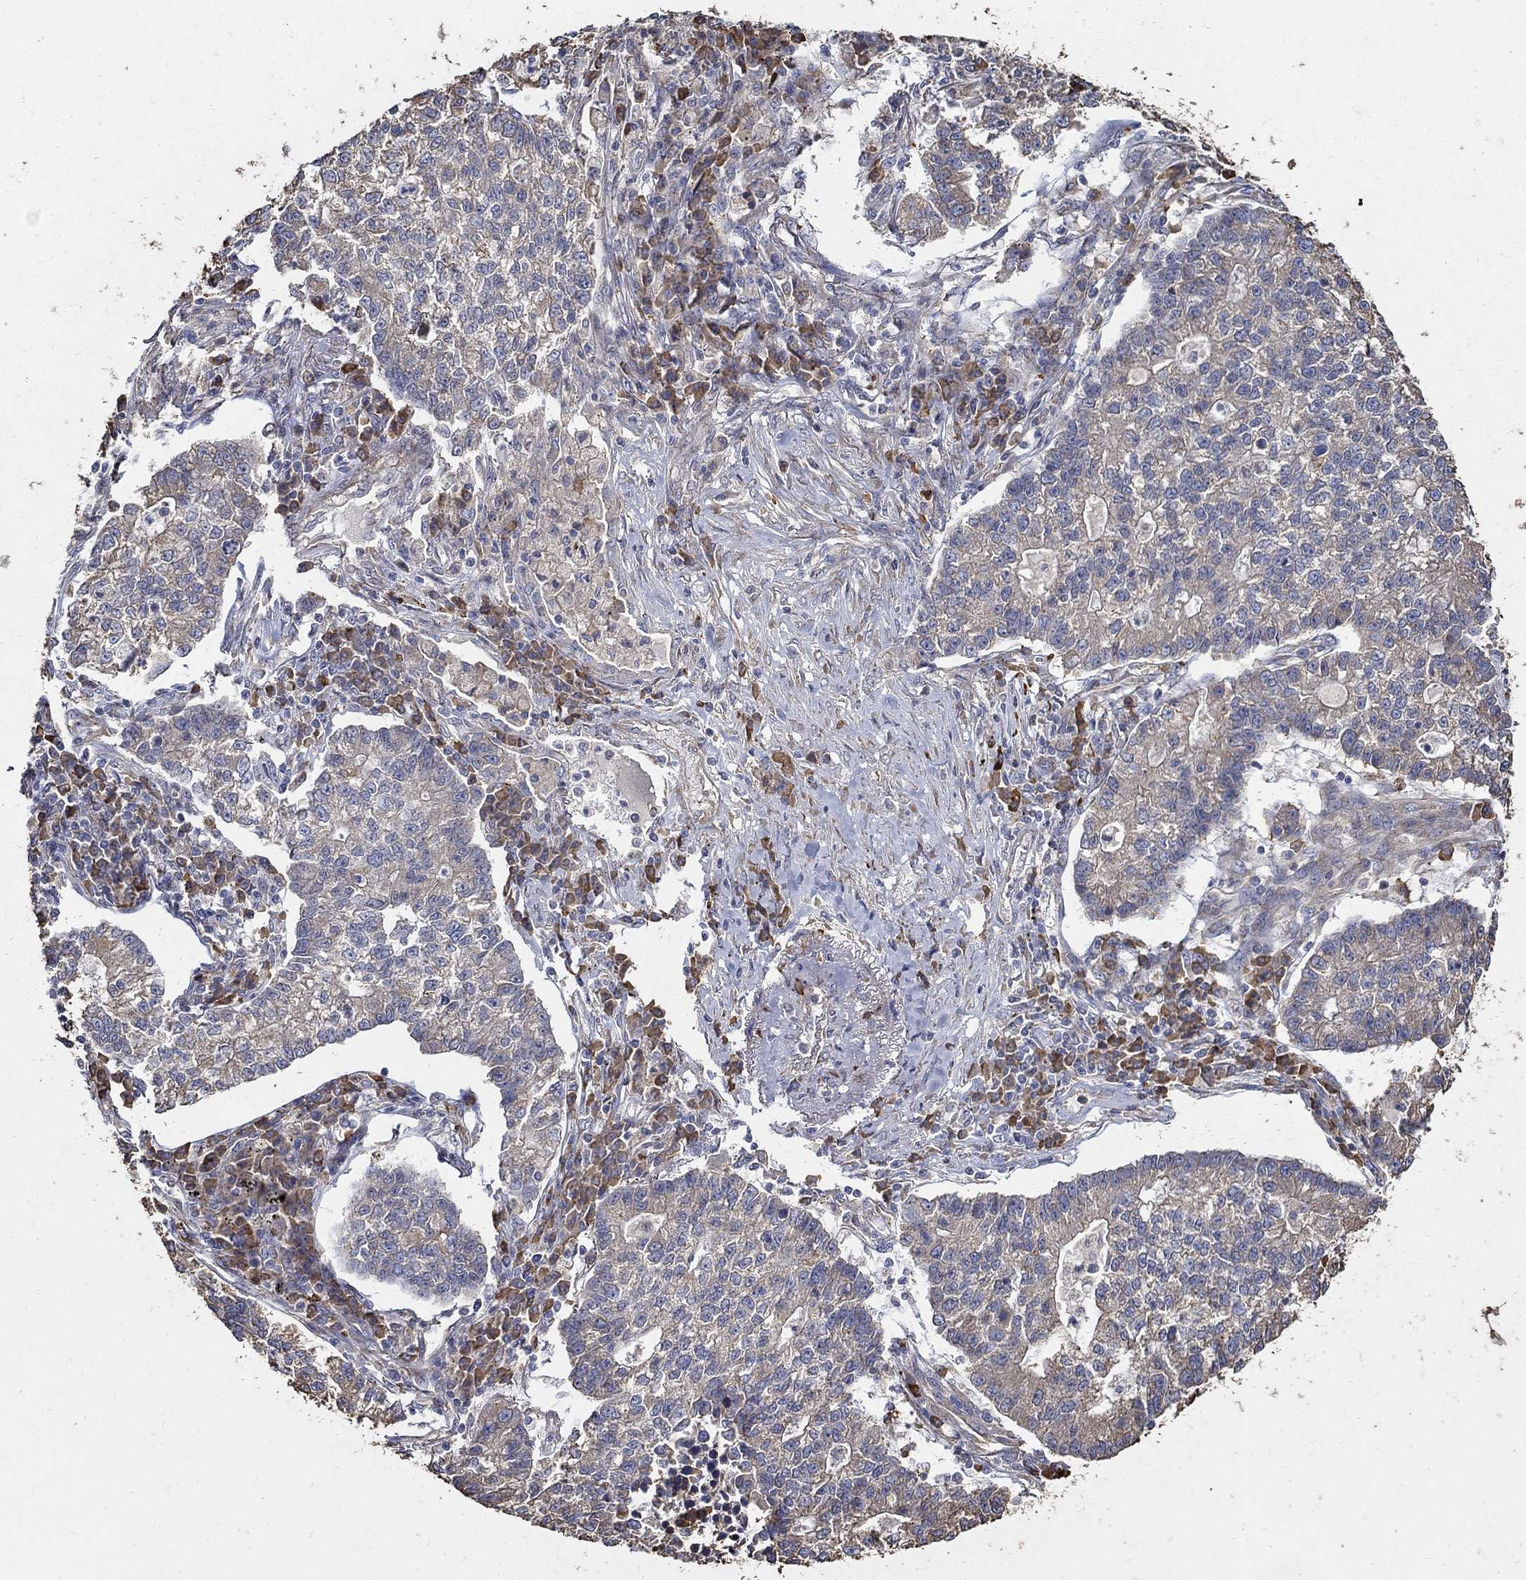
{"staining": {"intensity": "negative", "quantity": "none", "location": "none"}, "tissue": "lung cancer", "cell_type": "Tumor cells", "image_type": "cancer", "snomed": [{"axis": "morphology", "description": "Adenocarcinoma, NOS"}, {"axis": "topography", "description": "Lung"}], "caption": "A photomicrograph of human lung adenocarcinoma is negative for staining in tumor cells. Brightfield microscopy of immunohistochemistry (IHC) stained with DAB (brown) and hematoxylin (blue), captured at high magnification.", "gene": "EMILIN3", "patient": {"sex": "male", "age": 57}}